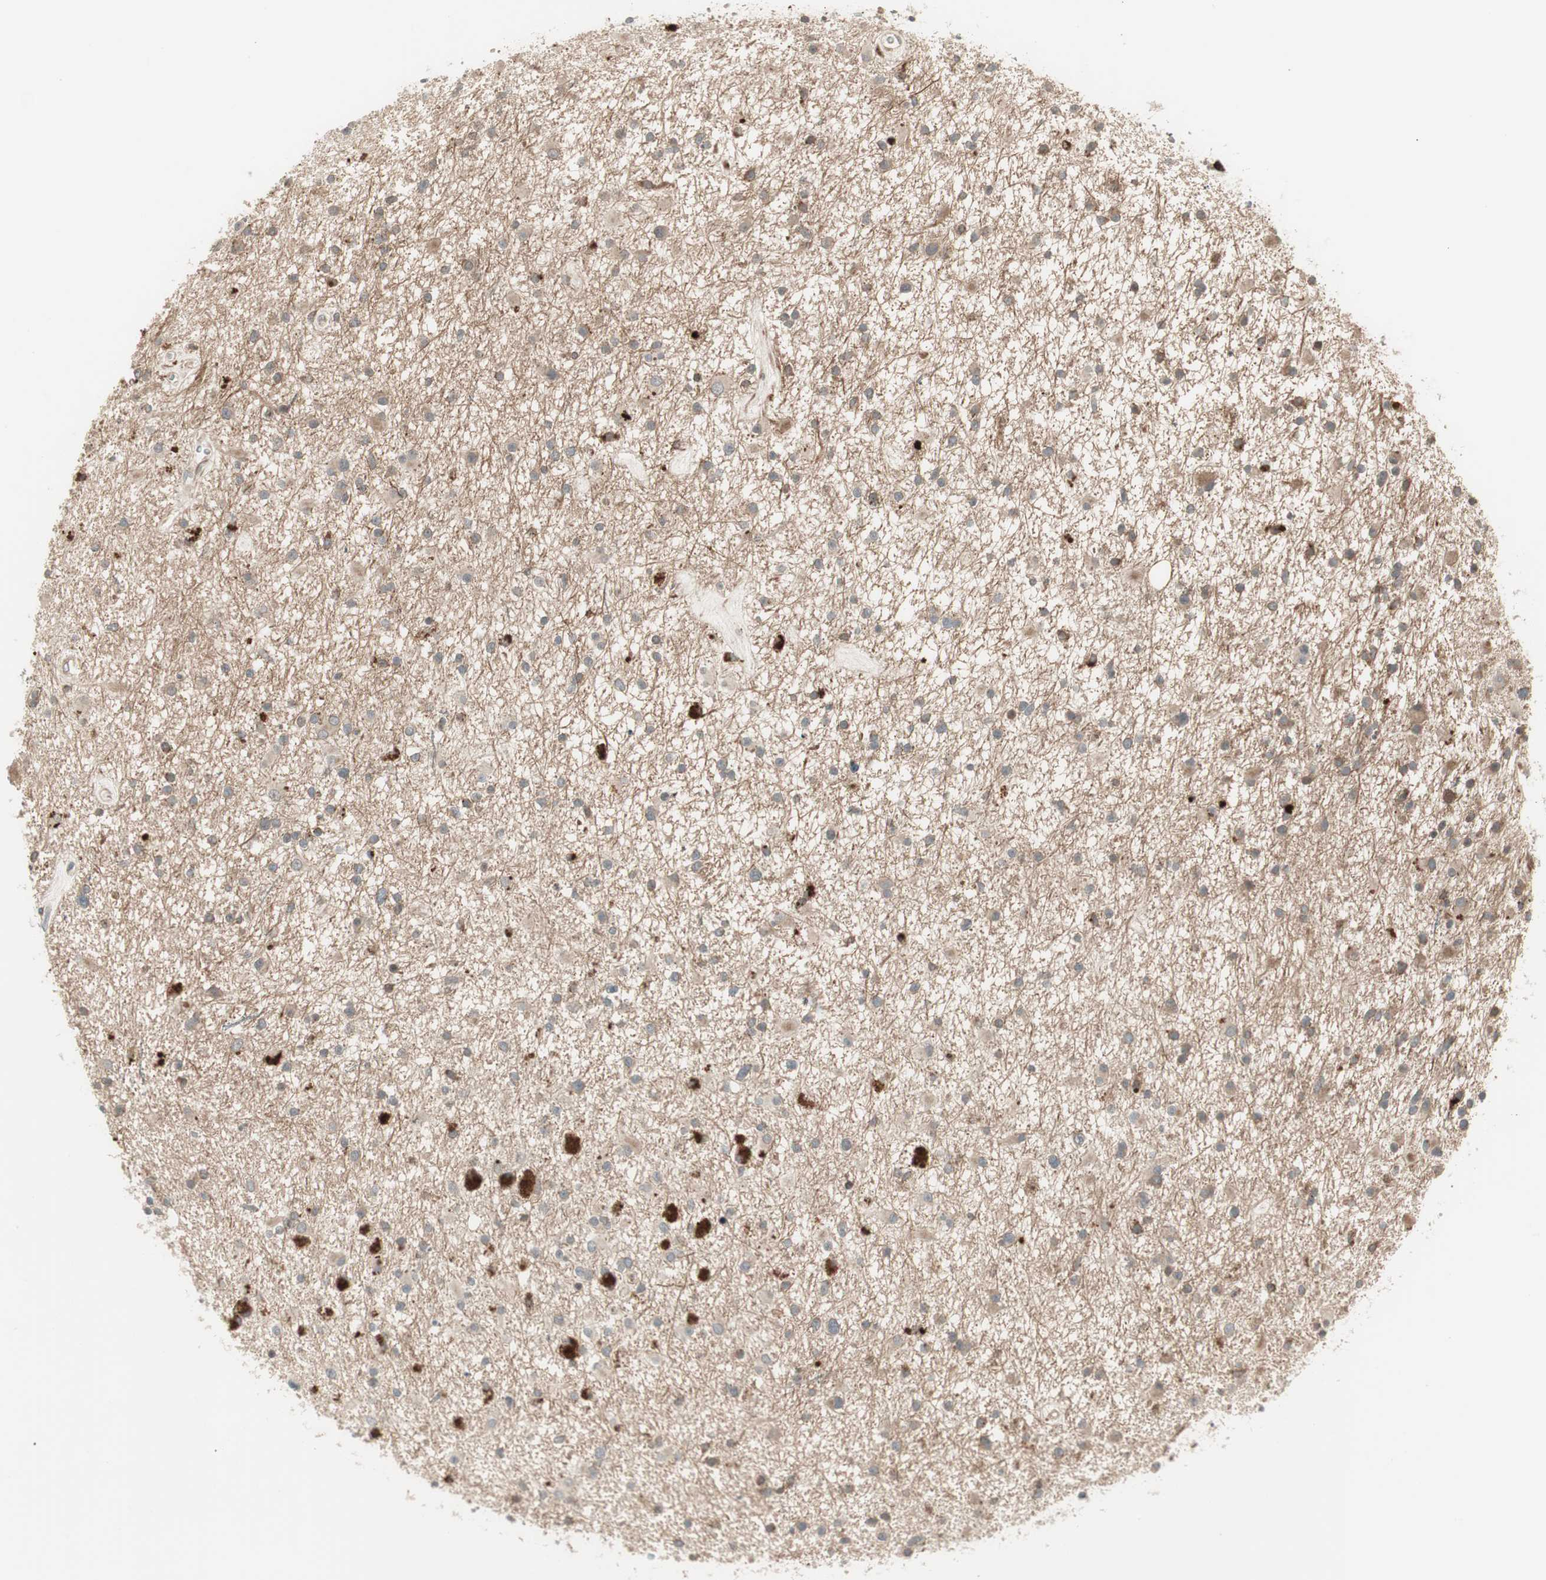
{"staining": {"intensity": "strong", "quantity": "<25%", "location": "cytoplasmic/membranous"}, "tissue": "glioma", "cell_type": "Tumor cells", "image_type": "cancer", "snomed": [{"axis": "morphology", "description": "Glioma, malignant, High grade"}, {"axis": "topography", "description": "Brain"}], "caption": "This micrograph exhibits immunohistochemistry (IHC) staining of human glioma, with medium strong cytoplasmic/membranous staining in approximately <25% of tumor cells.", "gene": "SFRP1", "patient": {"sex": "male", "age": 33}}